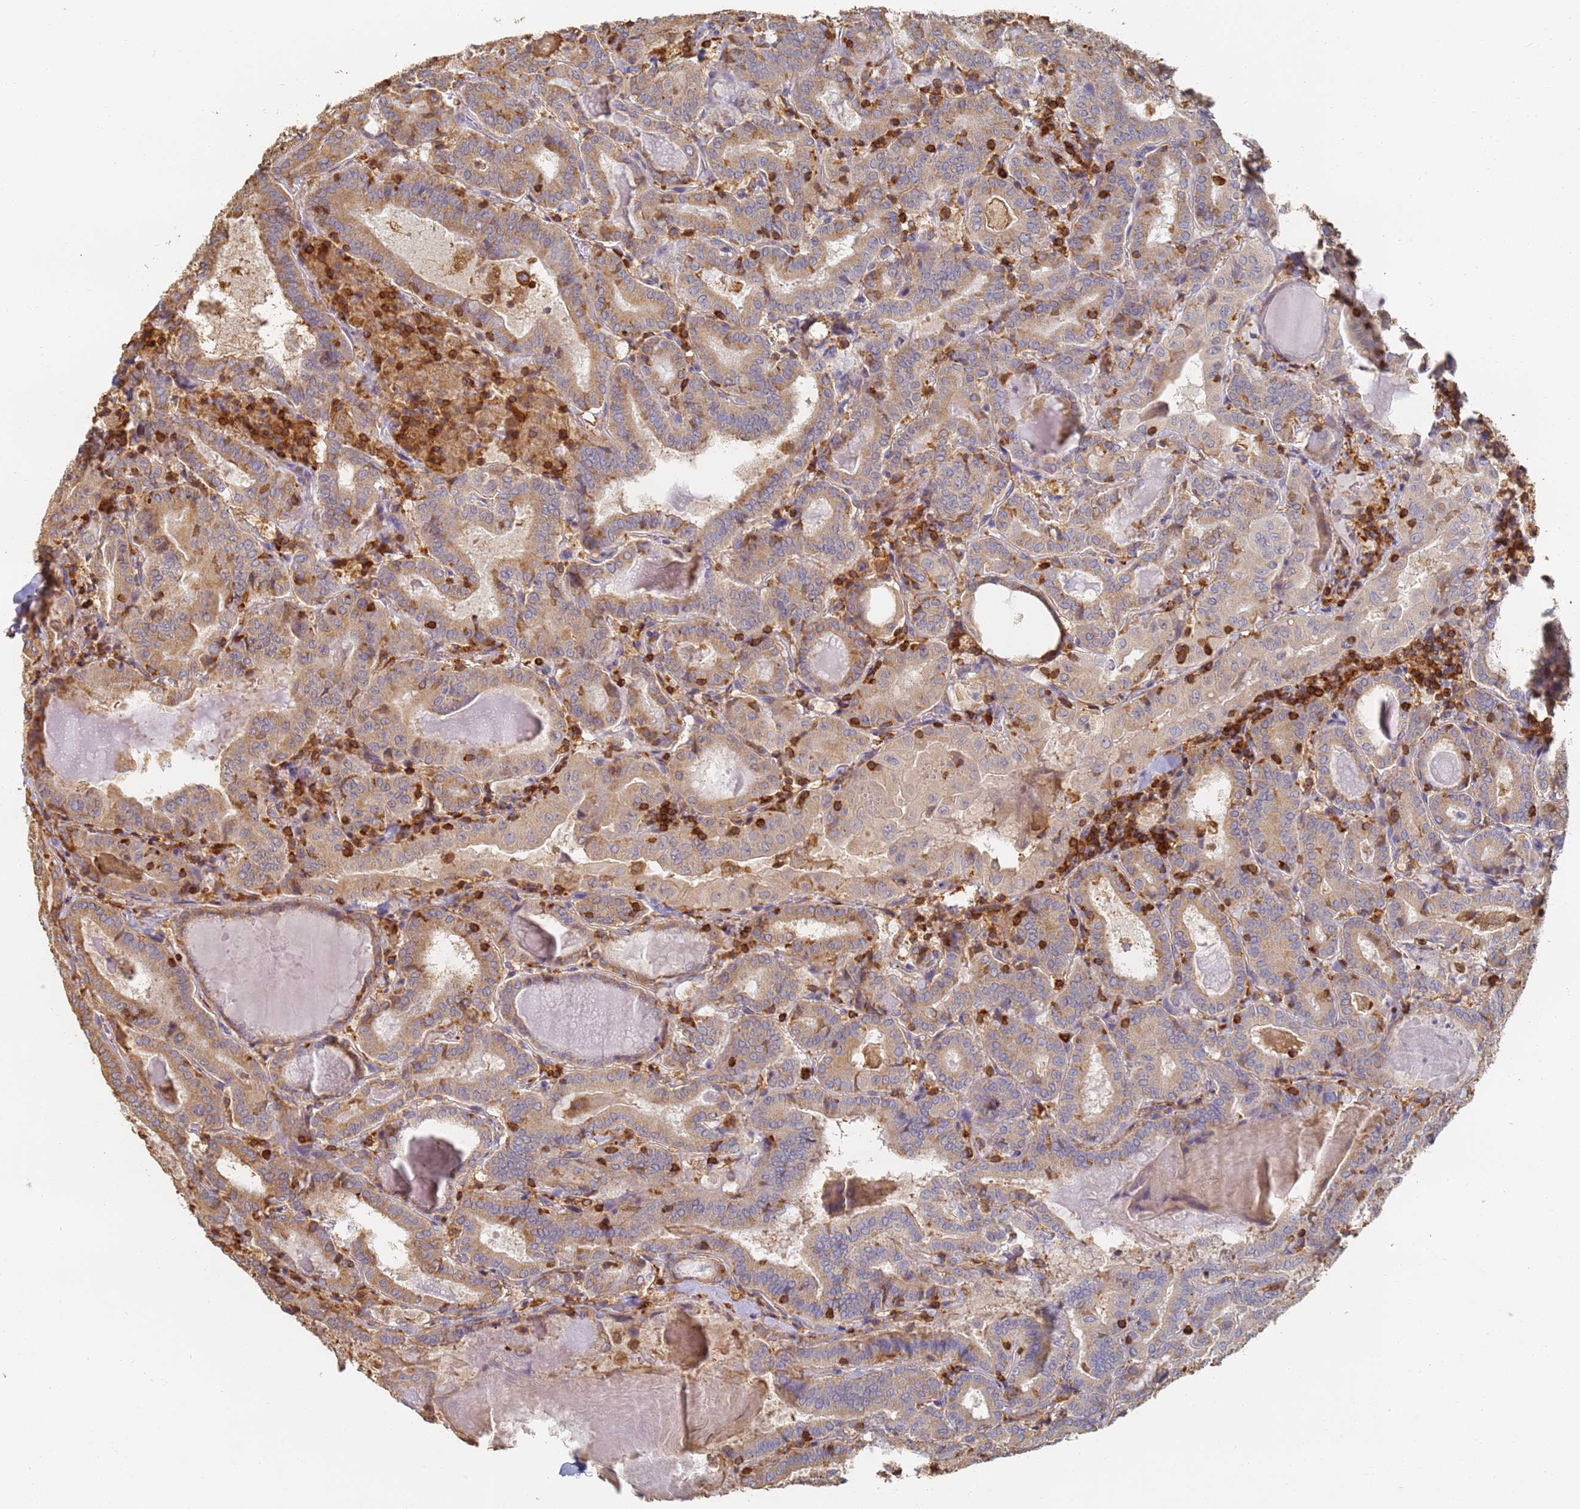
{"staining": {"intensity": "moderate", "quantity": ">75%", "location": "cytoplasmic/membranous"}, "tissue": "thyroid cancer", "cell_type": "Tumor cells", "image_type": "cancer", "snomed": [{"axis": "morphology", "description": "Papillary adenocarcinoma, NOS"}, {"axis": "topography", "description": "Thyroid gland"}], "caption": "Human thyroid cancer (papillary adenocarcinoma) stained with a brown dye shows moderate cytoplasmic/membranous positive positivity in about >75% of tumor cells.", "gene": "BIN2", "patient": {"sex": "female", "age": 72}}